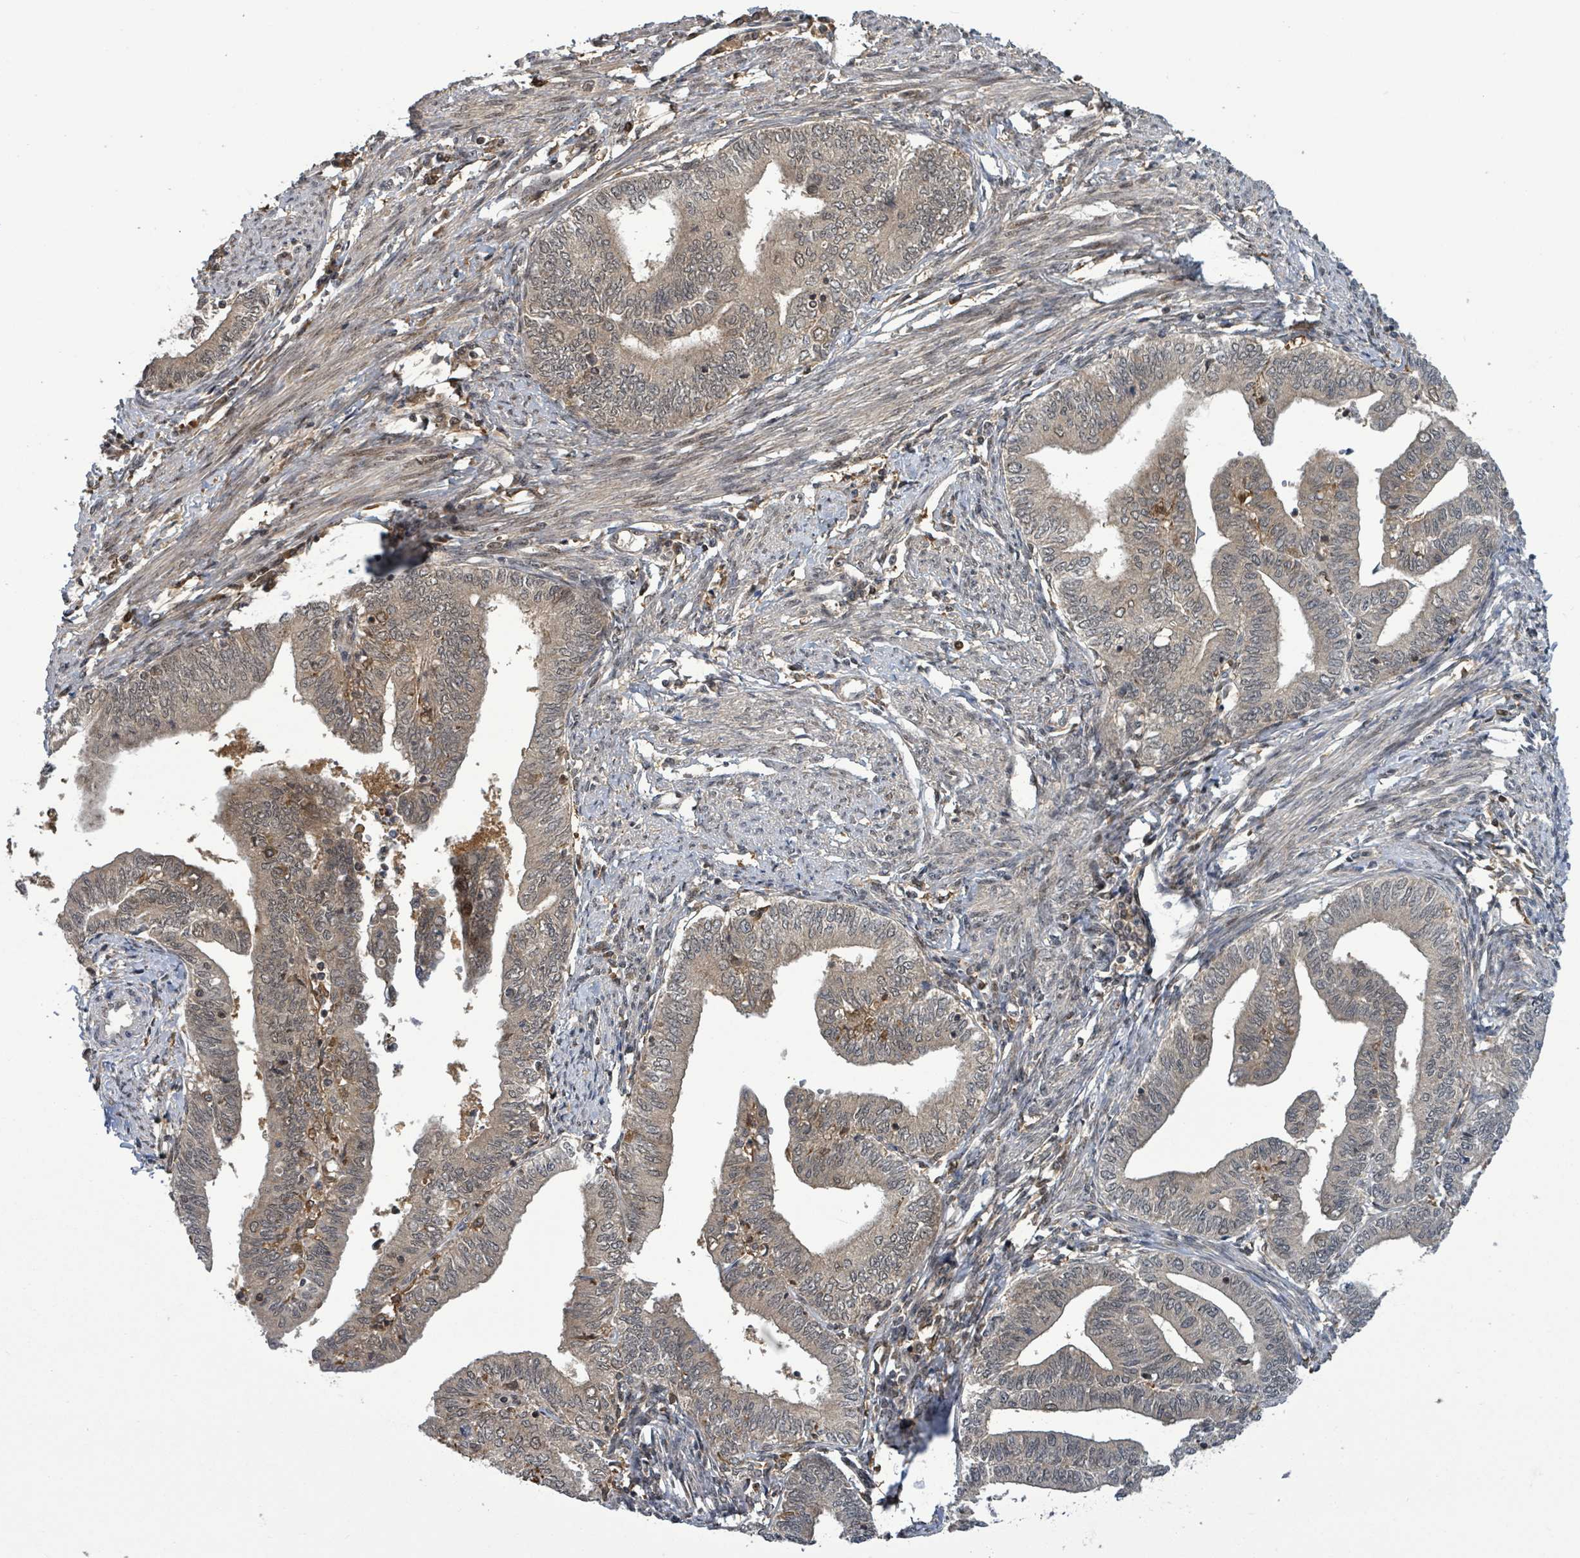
{"staining": {"intensity": "weak", "quantity": "<25%", "location": "cytoplasmic/membranous"}, "tissue": "endometrial cancer", "cell_type": "Tumor cells", "image_type": "cancer", "snomed": [{"axis": "morphology", "description": "Adenocarcinoma, NOS"}, {"axis": "topography", "description": "Endometrium"}], "caption": "DAB (3,3'-diaminobenzidine) immunohistochemical staining of human endometrial cancer (adenocarcinoma) demonstrates no significant positivity in tumor cells. (DAB (3,3'-diaminobenzidine) immunohistochemistry visualized using brightfield microscopy, high magnification).", "gene": "FBXO6", "patient": {"sex": "female", "age": 66}}